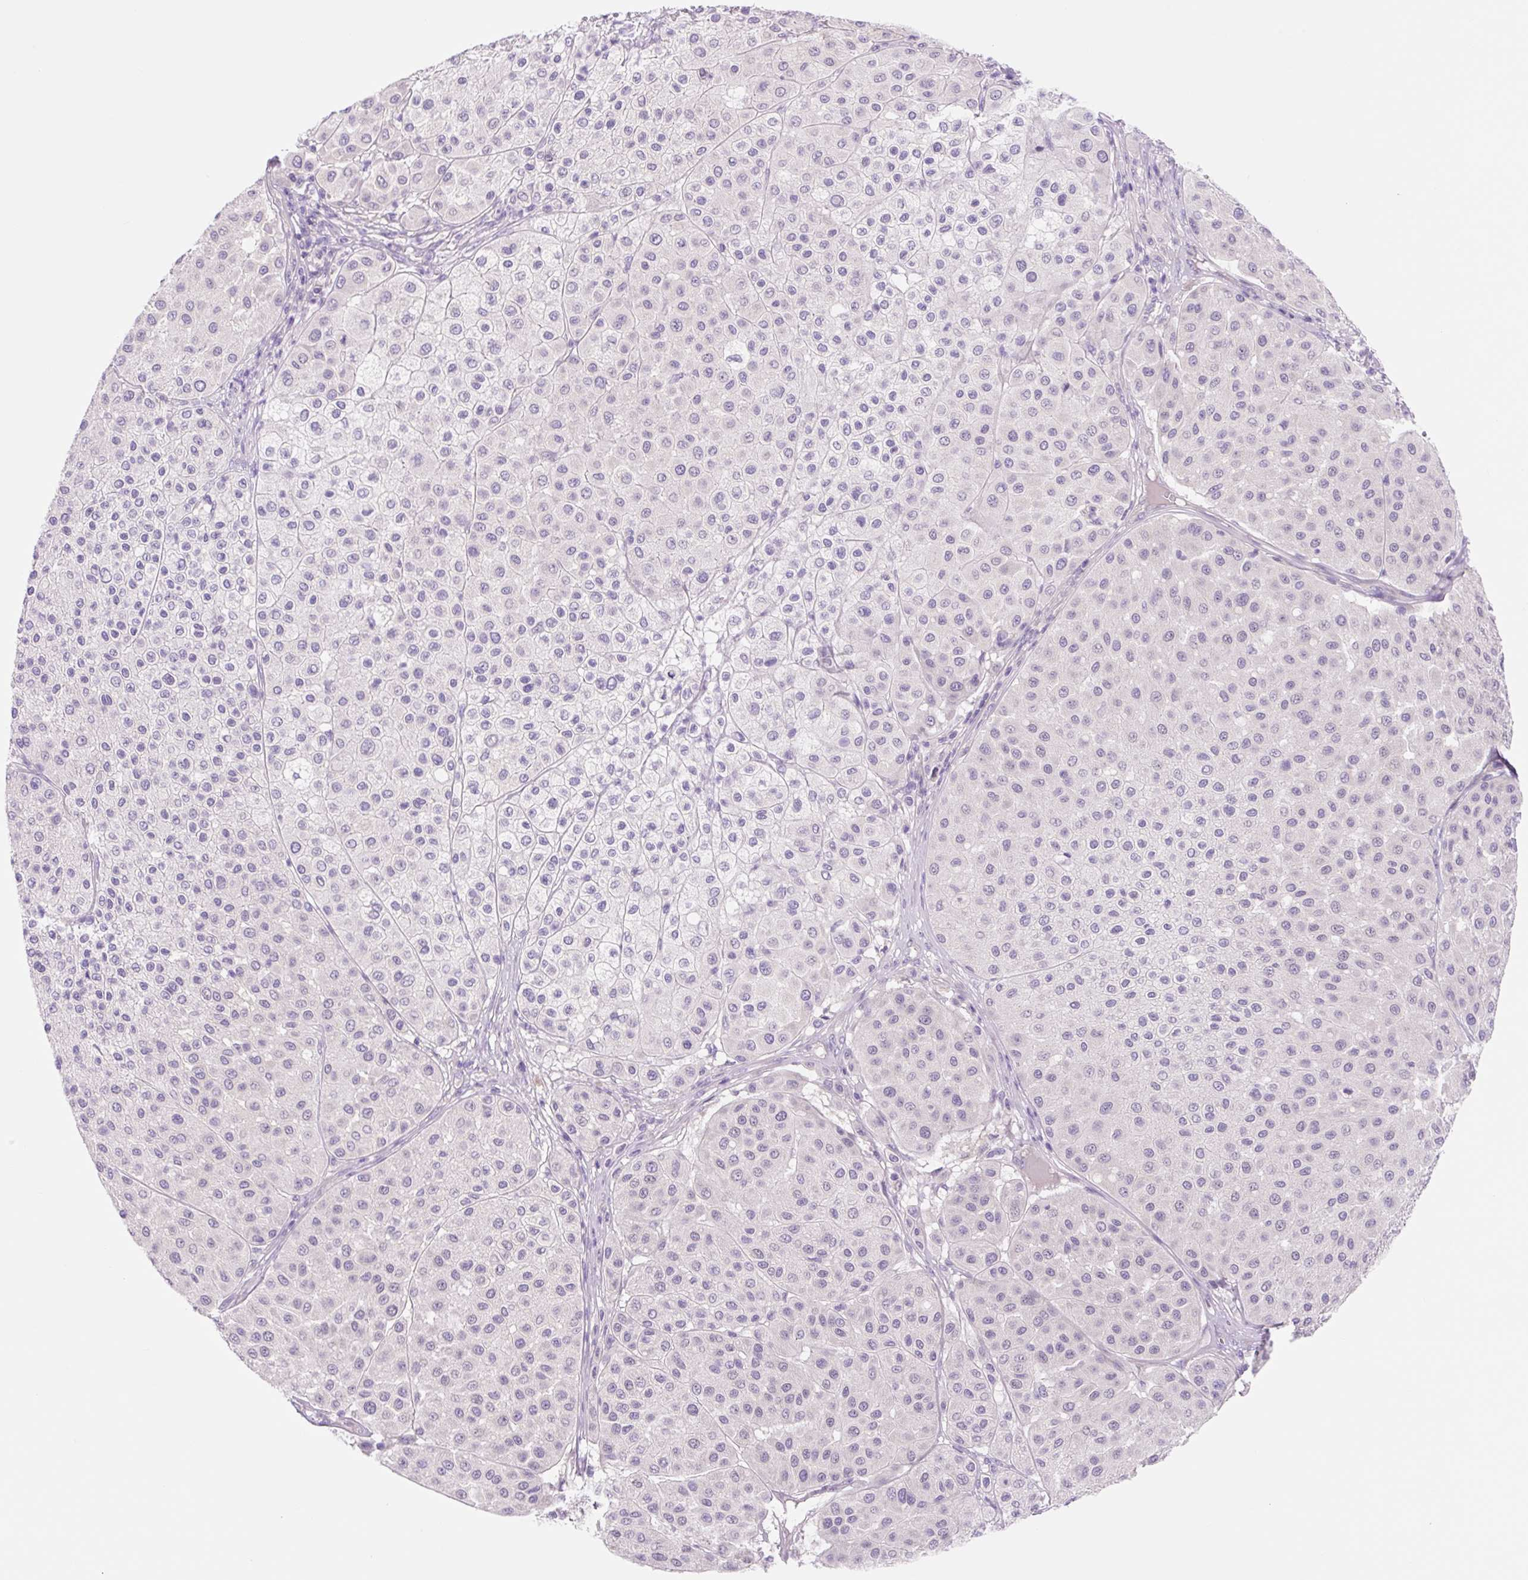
{"staining": {"intensity": "negative", "quantity": "none", "location": "none"}, "tissue": "melanoma", "cell_type": "Tumor cells", "image_type": "cancer", "snomed": [{"axis": "morphology", "description": "Malignant melanoma, Metastatic site"}, {"axis": "topography", "description": "Smooth muscle"}], "caption": "A high-resolution histopathology image shows IHC staining of melanoma, which demonstrates no significant positivity in tumor cells.", "gene": "CELF6", "patient": {"sex": "male", "age": 41}}